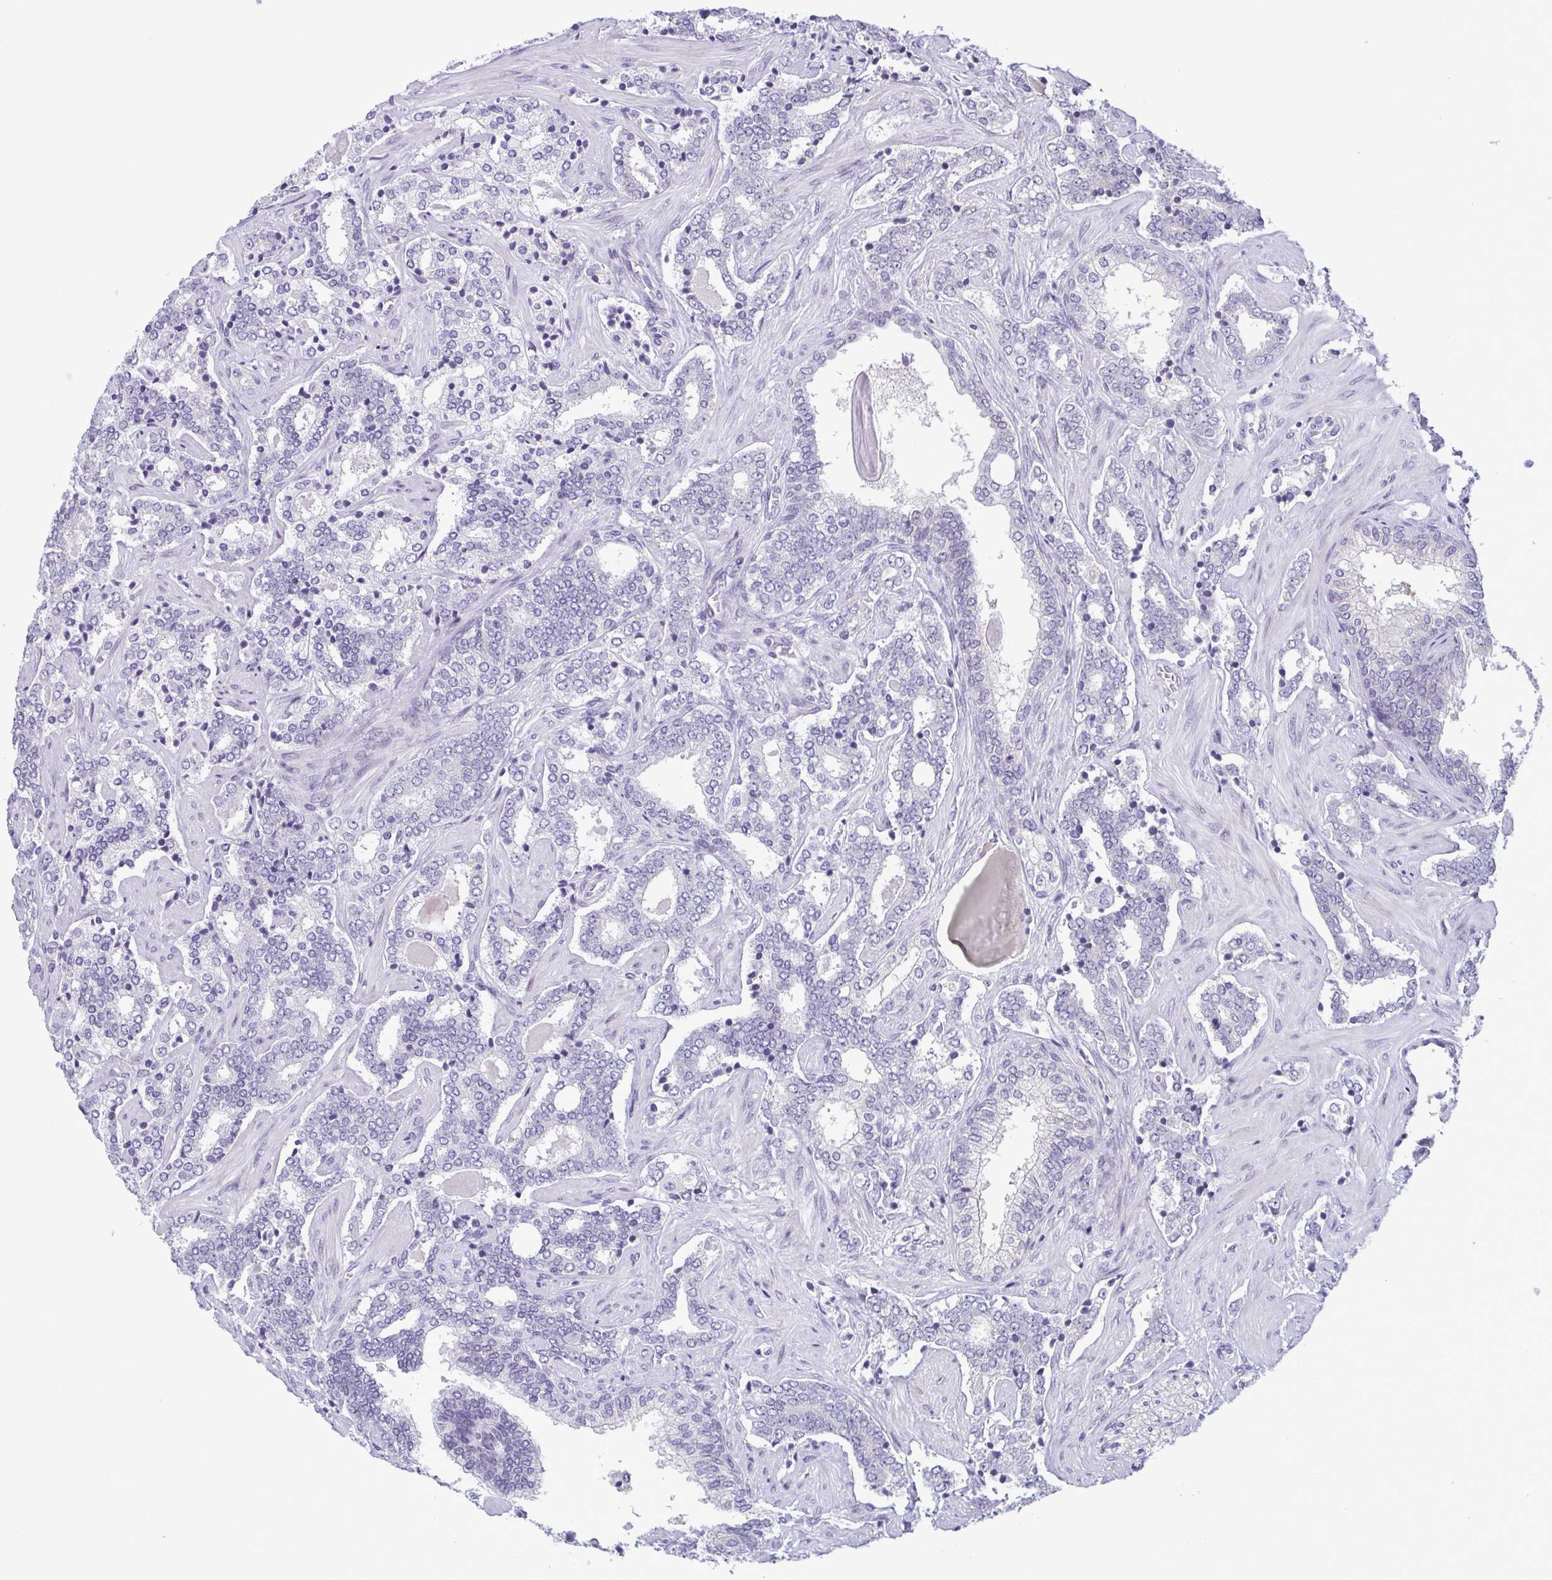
{"staining": {"intensity": "negative", "quantity": "none", "location": "none"}, "tissue": "prostate cancer", "cell_type": "Tumor cells", "image_type": "cancer", "snomed": [{"axis": "morphology", "description": "Adenocarcinoma, High grade"}, {"axis": "topography", "description": "Prostate"}], "caption": "Immunohistochemistry (IHC) histopathology image of neoplastic tissue: prostate cancer stained with DAB (3,3'-diaminobenzidine) reveals no significant protein expression in tumor cells.", "gene": "IRF1", "patient": {"sex": "male", "age": 60}}